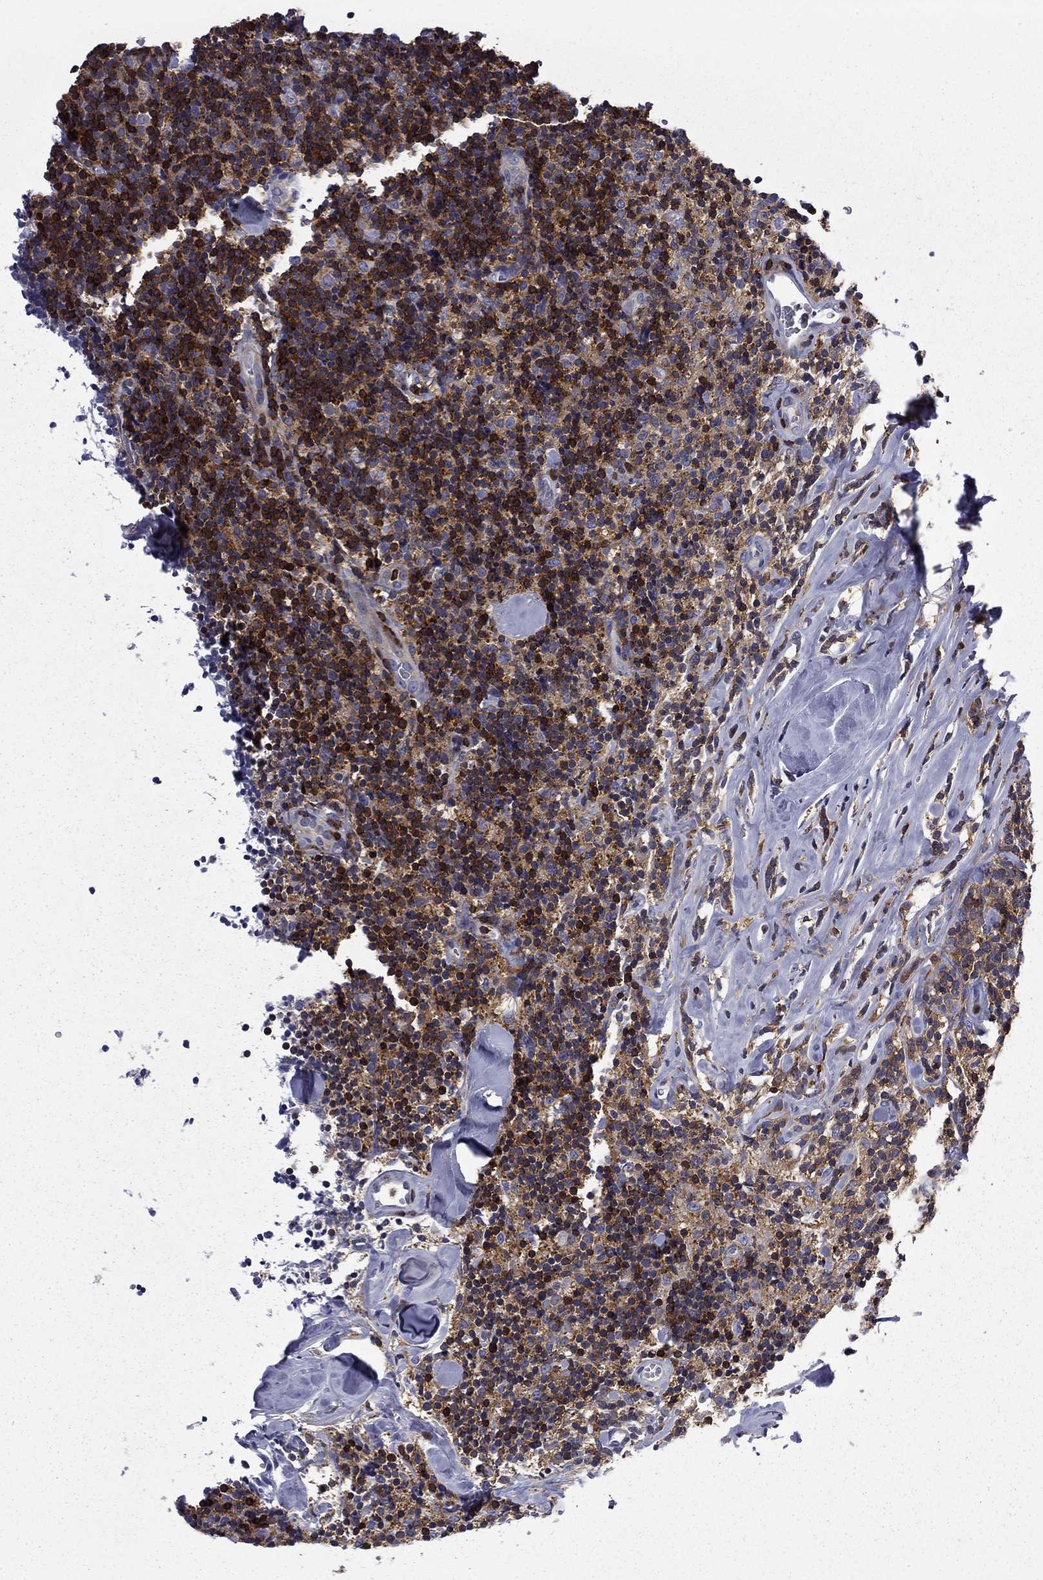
{"staining": {"intensity": "negative", "quantity": "none", "location": "none"}, "tissue": "lymphoma", "cell_type": "Tumor cells", "image_type": "cancer", "snomed": [{"axis": "morphology", "description": "Malignant lymphoma, non-Hodgkin's type, Low grade"}, {"axis": "topography", "description": "Lymph node"}], "caption": "IHC photomicrograph of lymphoma stained for a protein (brown), which displays no staining in tumor cells.", "gene": "ARHGAP45", "patient": {"sex": "female", "age": 56}}